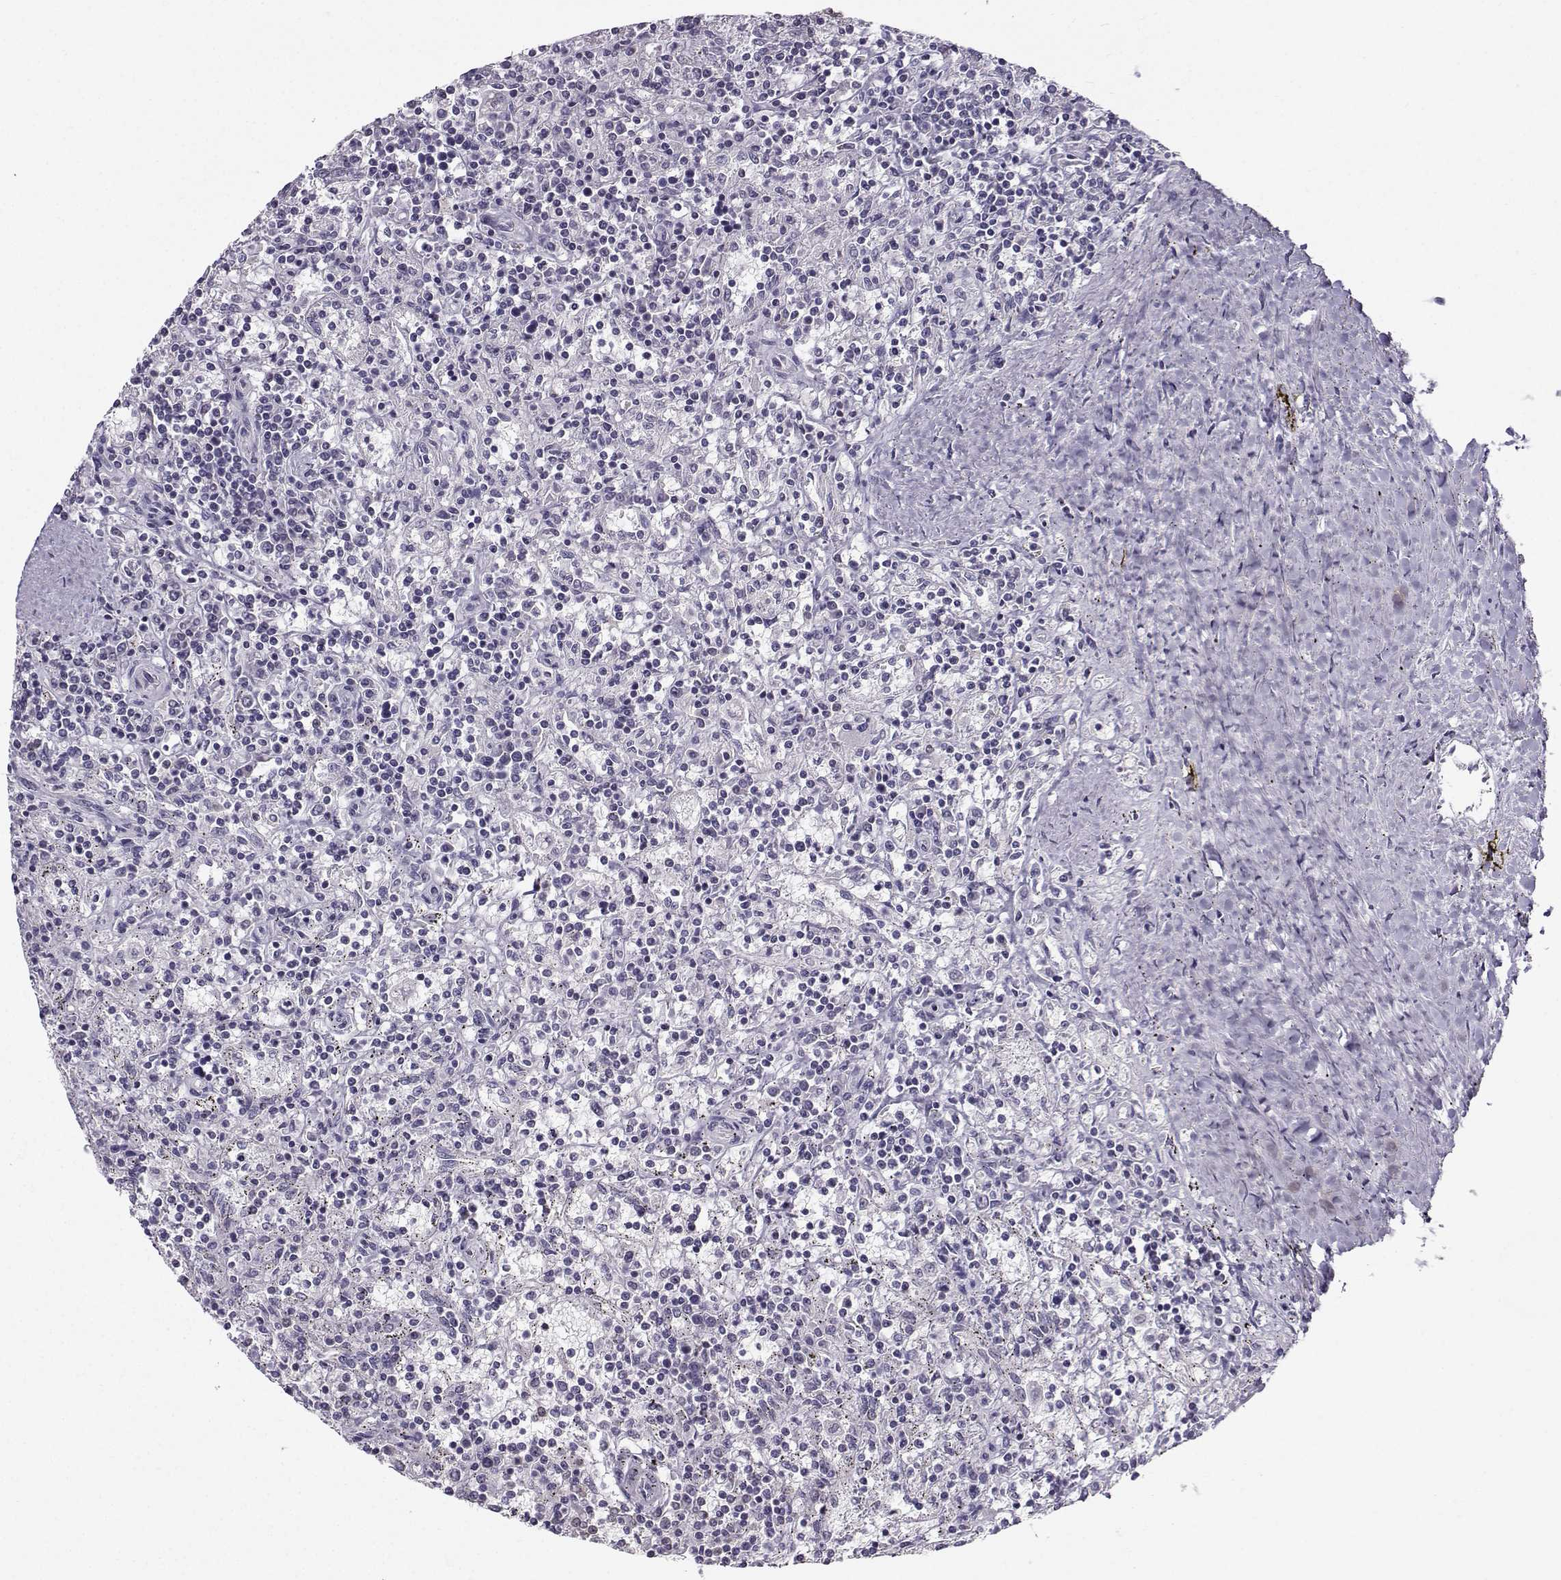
{"staining": {"intensity": "negative", "quantity": "none", "location": "none"}, "tissue": "lymphoma", "cell_type": "Tumor cells", "image_type": "cancer", "snomed": [{"axis": "morphology", "description": "Malignant lymphoma, non-Hodgkin's type, Low grade"}, {"axis": "topography", "description": "Spleen"}], "caption": "Tumor cells are negative for protein expression in human lymphoma.", "gene": "TSPYL5", "patient": {"sex": "male", "age": 62}}